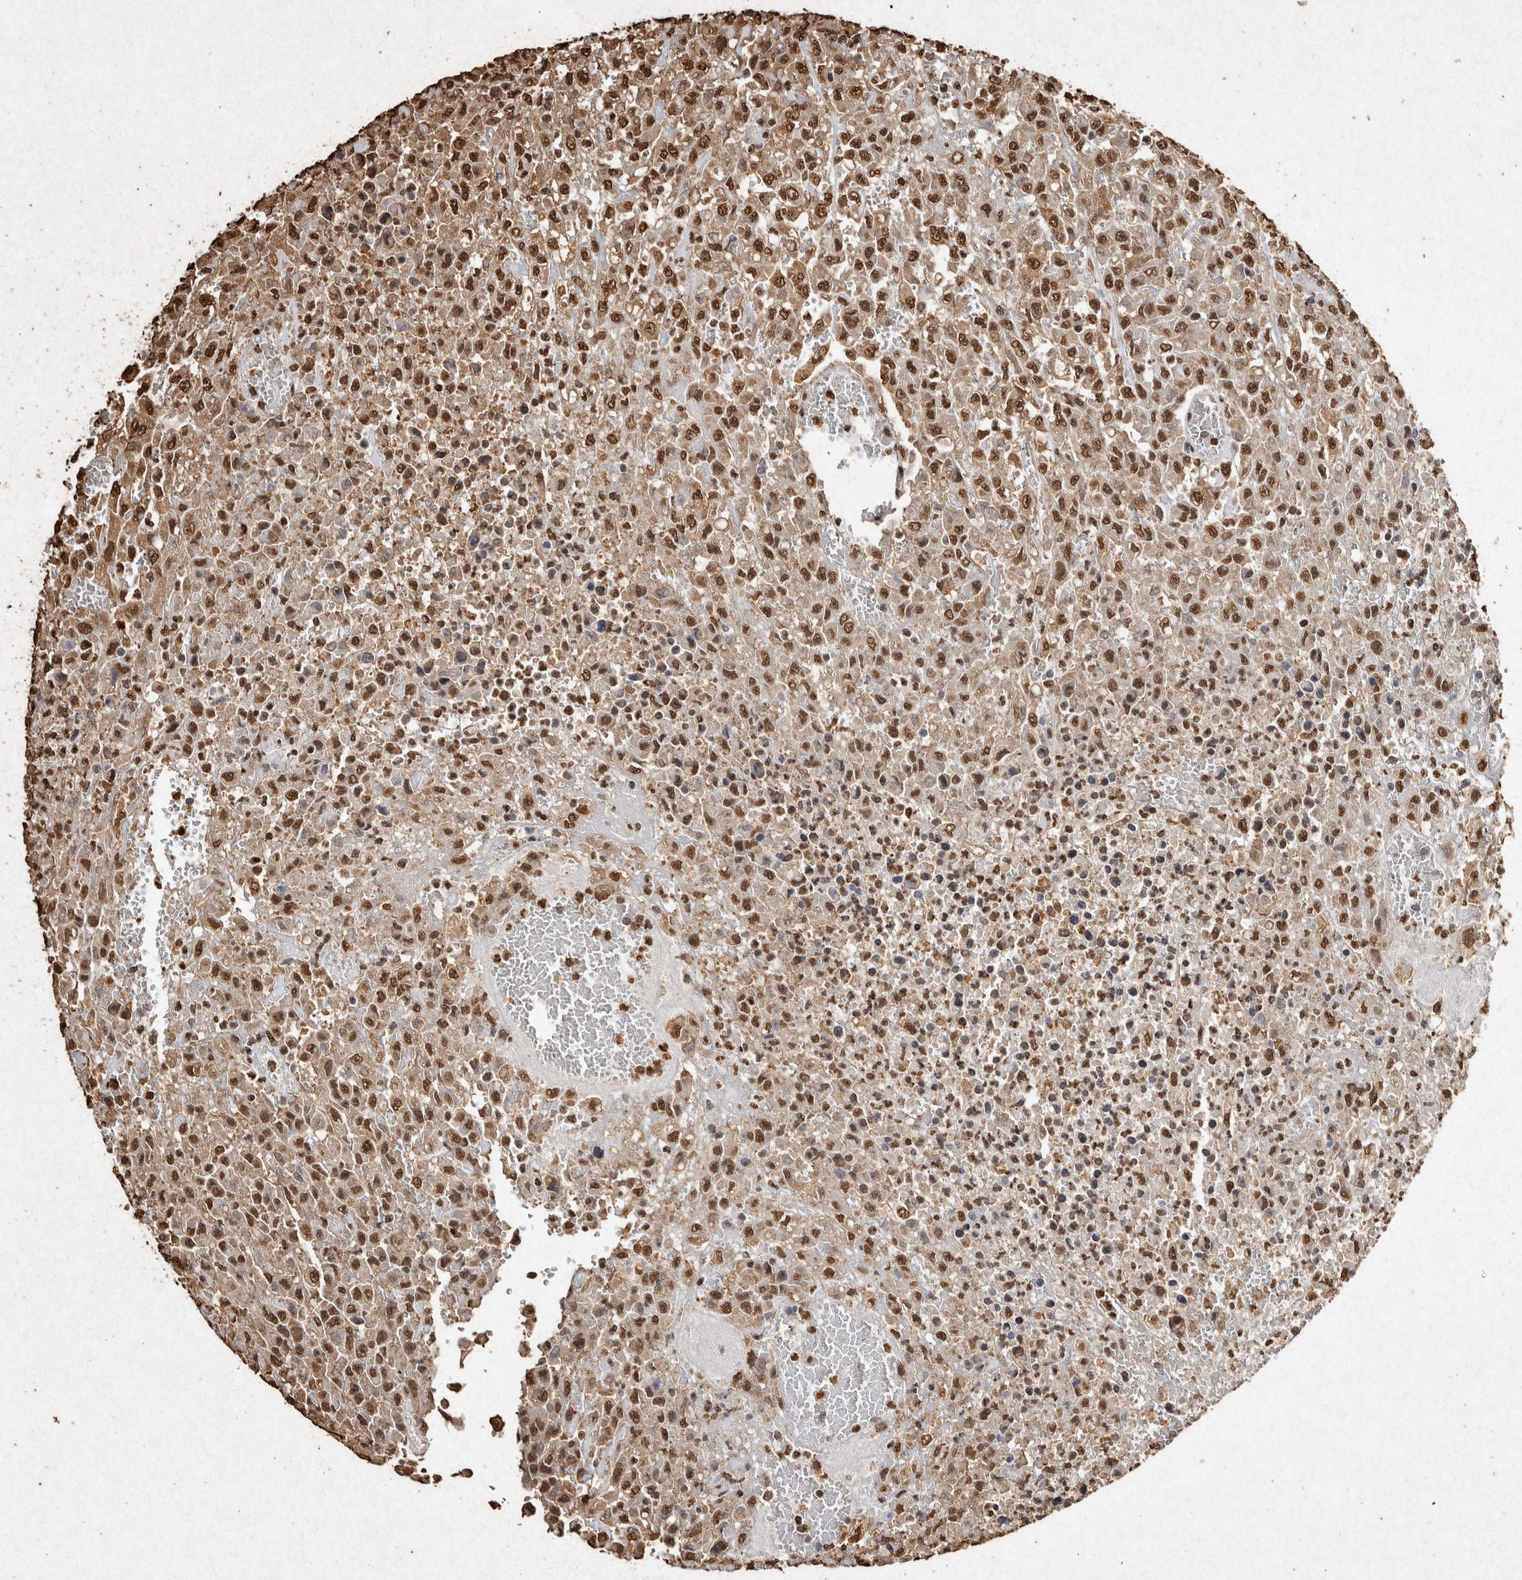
{"staining": {"intensity": "strong", "quantity": ">75%", "location": "nuclear"}, "tissue": "urothelial cancer", "cell_type": "Tumor cells", "image_type": "cancer", "snomed": [{"axis": "morphology", "description": "Urothelial carcinoma, High grade"}, {"axis": "topography", "description": "Urinary bladder"}], "caption": "A photomicrograph of human urothelial carcinoma (high-grade) stained for a protein shows strong nuclear brown staining in tumor cells.", "gene": "FSTL3", "patient": {"sex": "male", "age": 46}}